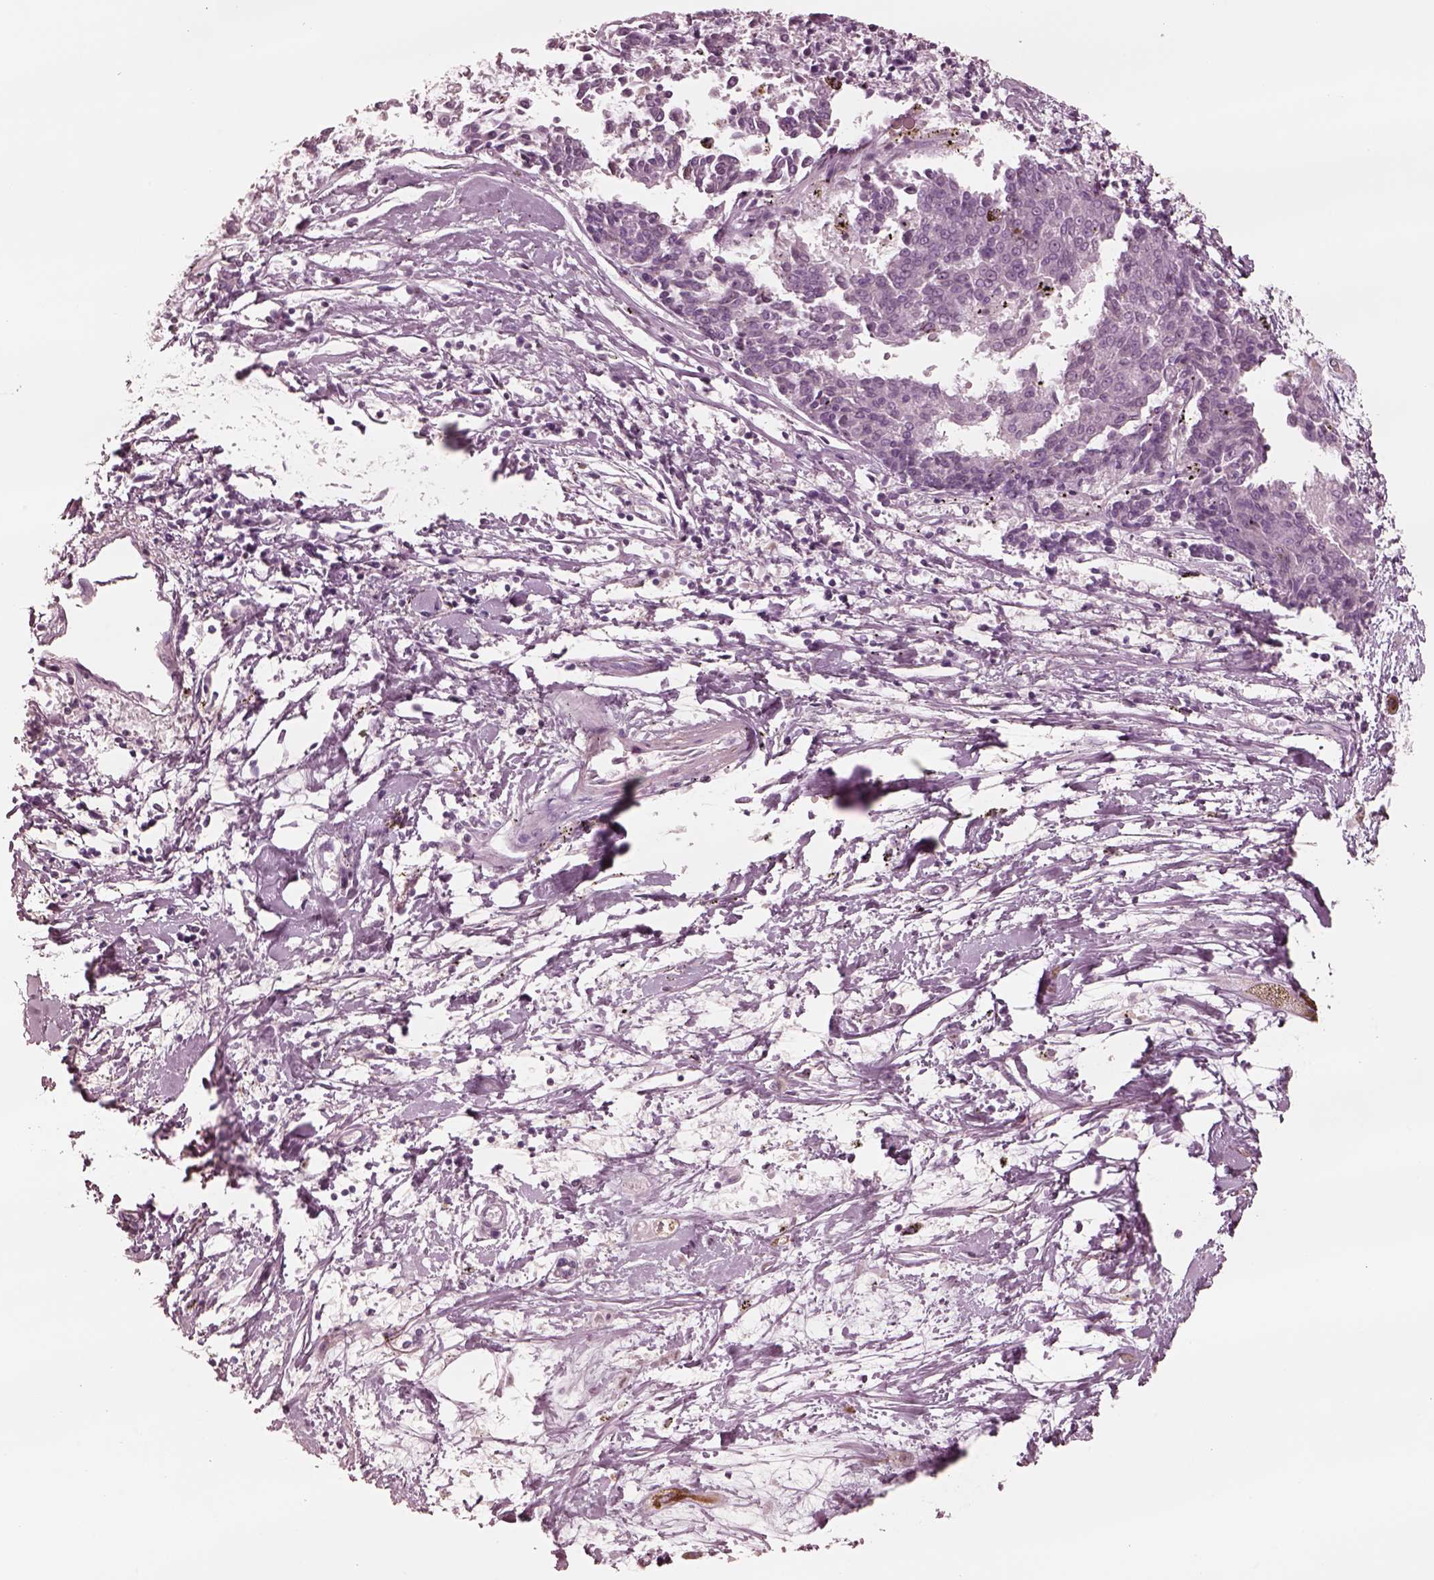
{"staining": {"intensity": "negative", "quantity": "none", "location": "none"}, "tissue": "melanoma", "cell_type": "Tumor cells", "image_type": "cancer", "snomed": [{"axis": "morphology", "description": "Malignant melanoma, NOS"}, {"axis": "topography", "description": "Skin"}], "caption": "IHC image of neoplastic tissue: human melanoma stained with DAB reveals no significant protein expression in tumor cells.", "gene": "DNAAF9", "patient": {"sex": "female", "age": 72}}